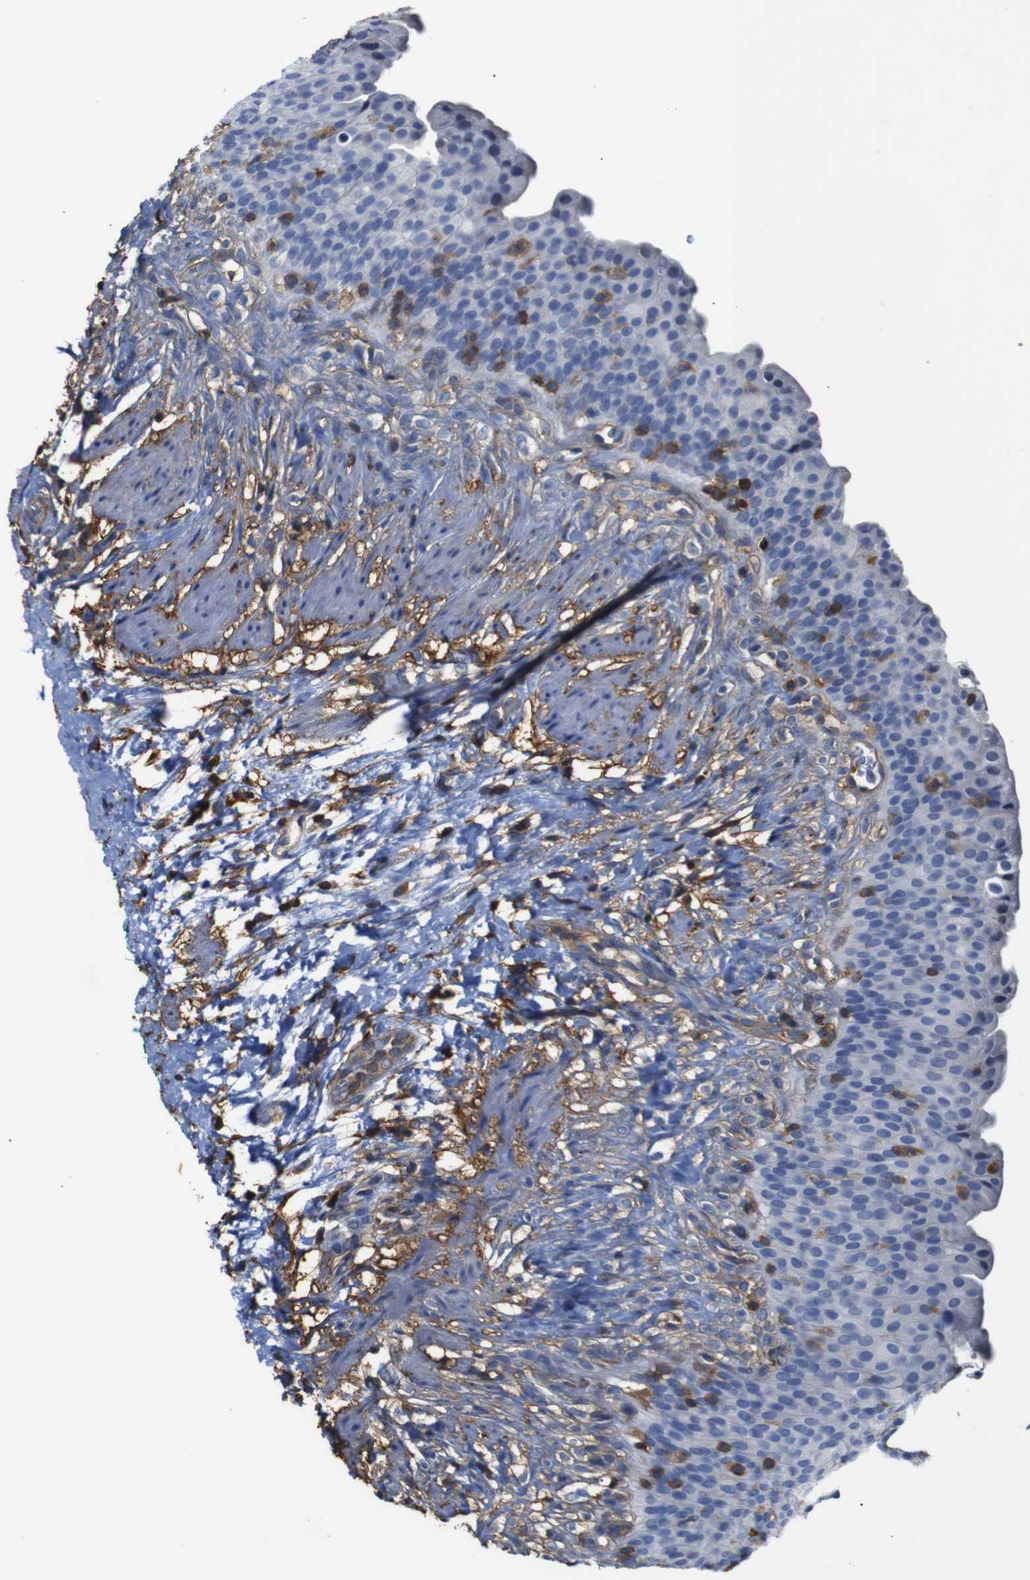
{"staining": {"intensity": "negative", "quantity": "none", "location": "none"}, "tissue": "urinary bladder", "cell_type": "Urothelial cells", "image_type": "normal", "snomed": [{"axis": "morphology", "description": "Normal tissue, NOS"}, {"axis": "topography", "description": "Urinary bladder"}], "caption": "This is an immunohistochemistry photomicrograph of unremarkable urinary bladder. There is no expression in urothelial cells.", "gene": "PI4KA", "patient": {"sex": "female", "age": 79}}